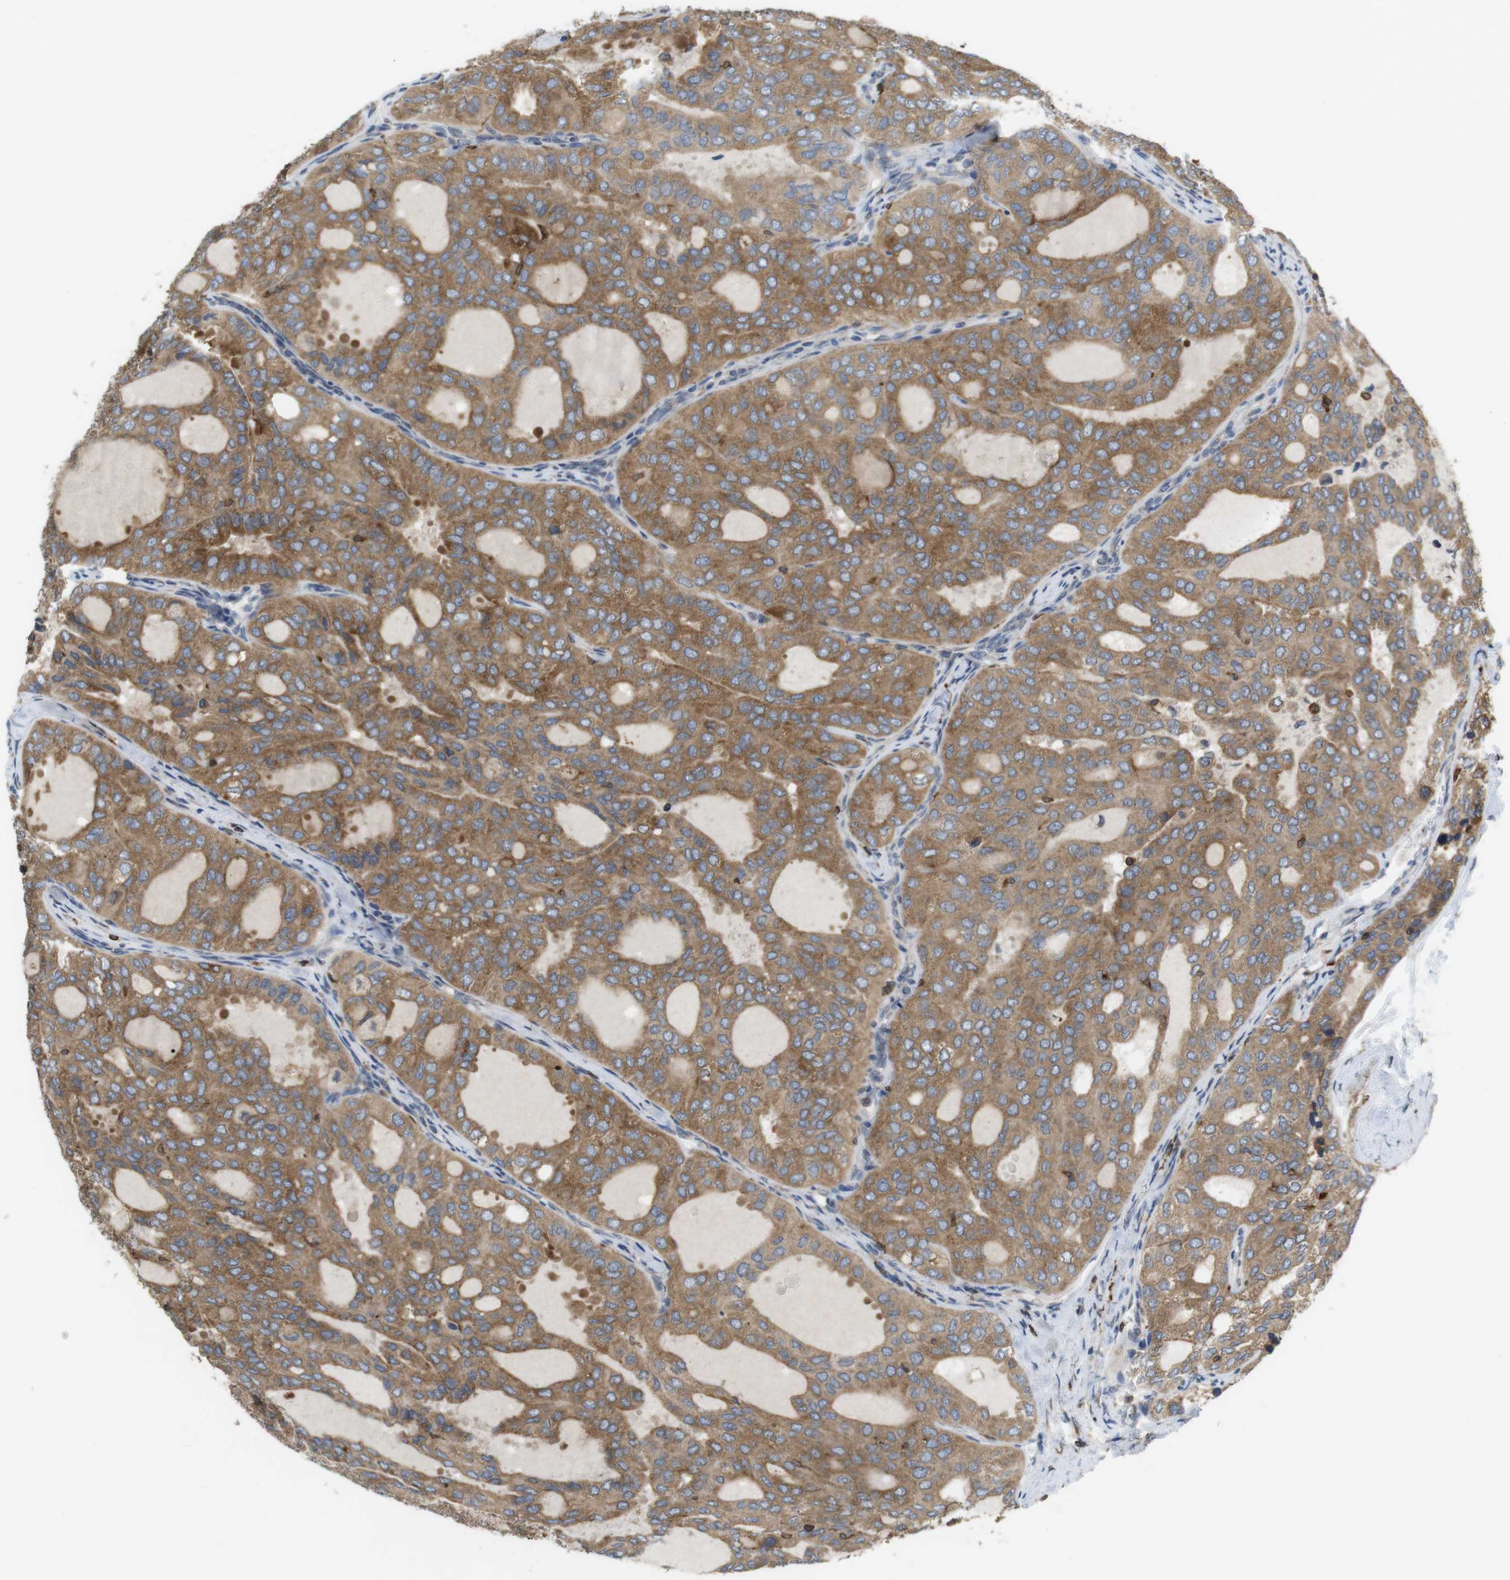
{"staining": {"intensity": "moderate", "quantity": ">75%", "location": "cytoplasmic/membranous"}, "tissue": "thyroid cancer", "cell_type": "Tumor cells", "image_type": "cancer", "snomed": [{"axis": "morphology", "description": "Follicular adenoma carcinoma, NOS"}, {"axis": "topography", "description": "Thyroid gland"}], "caption": "Immunohistochemistry (DAB (3,3'-diaminobenzidine)) staining of thyroid cancer (follicular adenoma carcinoma) displays moderate cytoplasmic/membranous protein positivity in about >75% of tumor cells.", "gene": "ARL6IP5", "patient": {"sex": "male", "age": 75}}